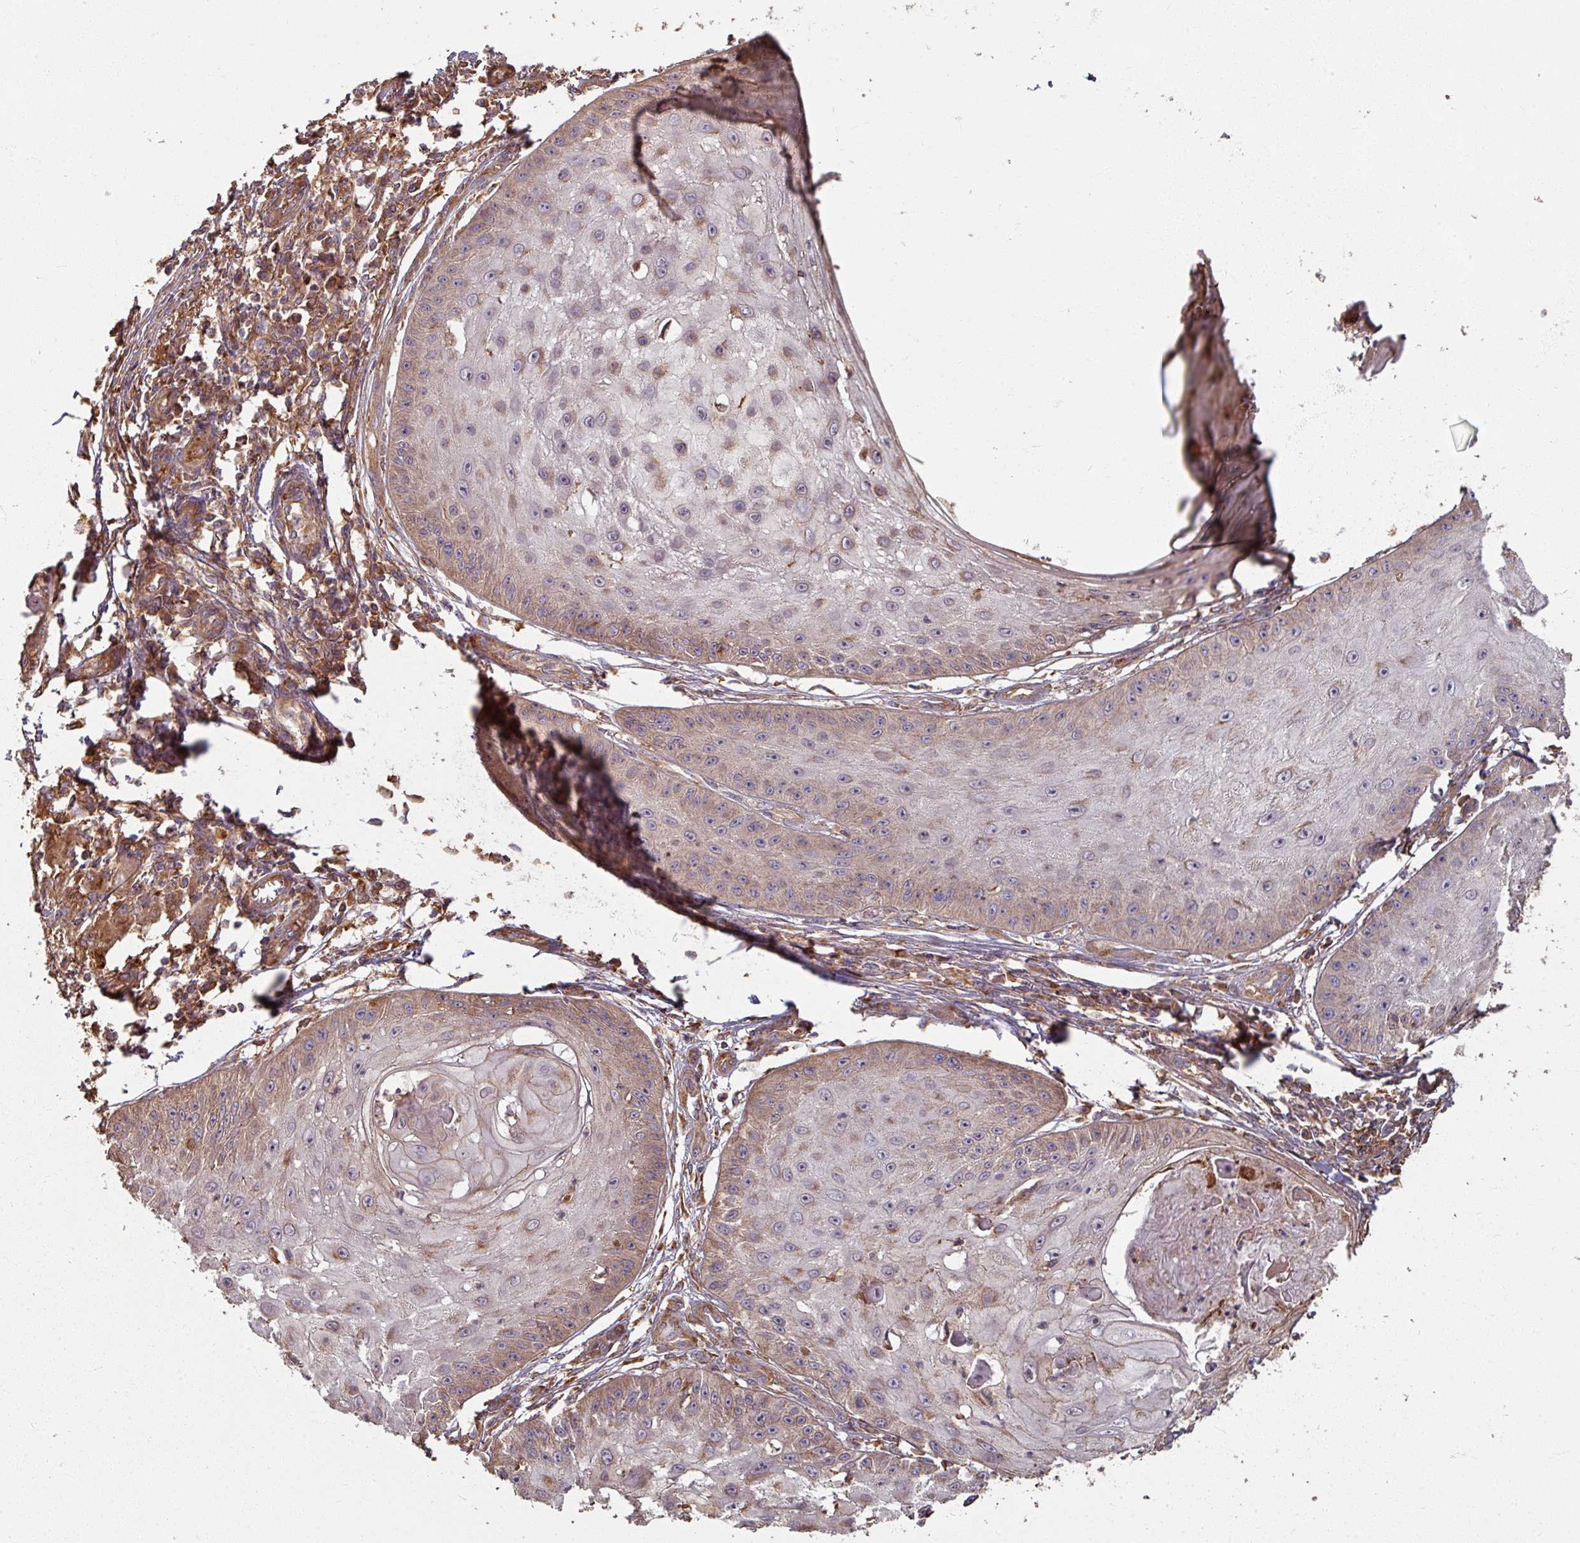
{"staining": {"intensity": "weak", "quantity": "25%-75%", "location": "cytoplasmic/membranous"}, "tissue": "skin cancer", "cell_type": "Tumor cells", "image_type": "cancer", "snomed": [{"axis": "morphology", "description": "Squamous cell carcinoma, NOS"}, {"axis": "topography", "description": "Skin"}], "caption": "About 25%-75% of tumor cells in skin cancer reveal weak cytoplasmic/membranous protein positivity as visualized by brown immunohistochemical staining.", "gene": "CCDC68", "patient": {"sex": "male", "age": 70}}